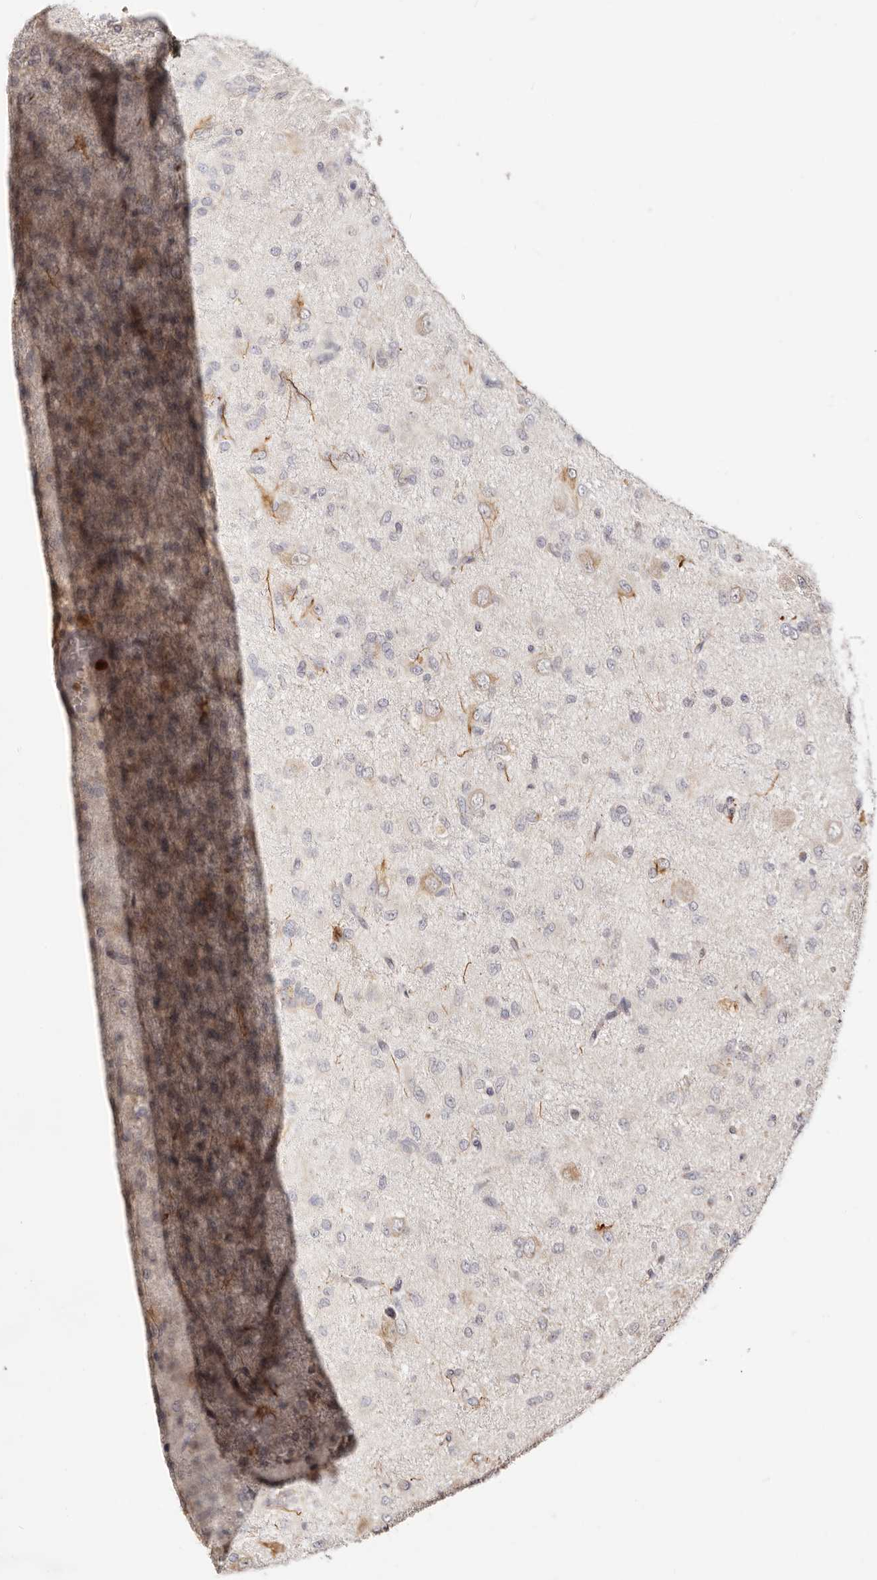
{"staining": {"intensity": "negative", "quantity": "none", "location": "none"}, "tissue": "glioma", "cell_type": "Tumor cells", "image_type": "cancer", "snomed": [{"axis": "morphology", "description": "Glioma, malignant, High grade"}, {"axis": "topography", "description": "Brain"}], "caption": "A high-resolution micrograph shows IHC staining of malignant high-grade glioma, which exhibits no significant positivity in tumor cells. (Immunohistochemistry, brightfield microscopy, high magnification).", "gene": "BCL2L15", "patient": {"sex": "female", "age": 59}}